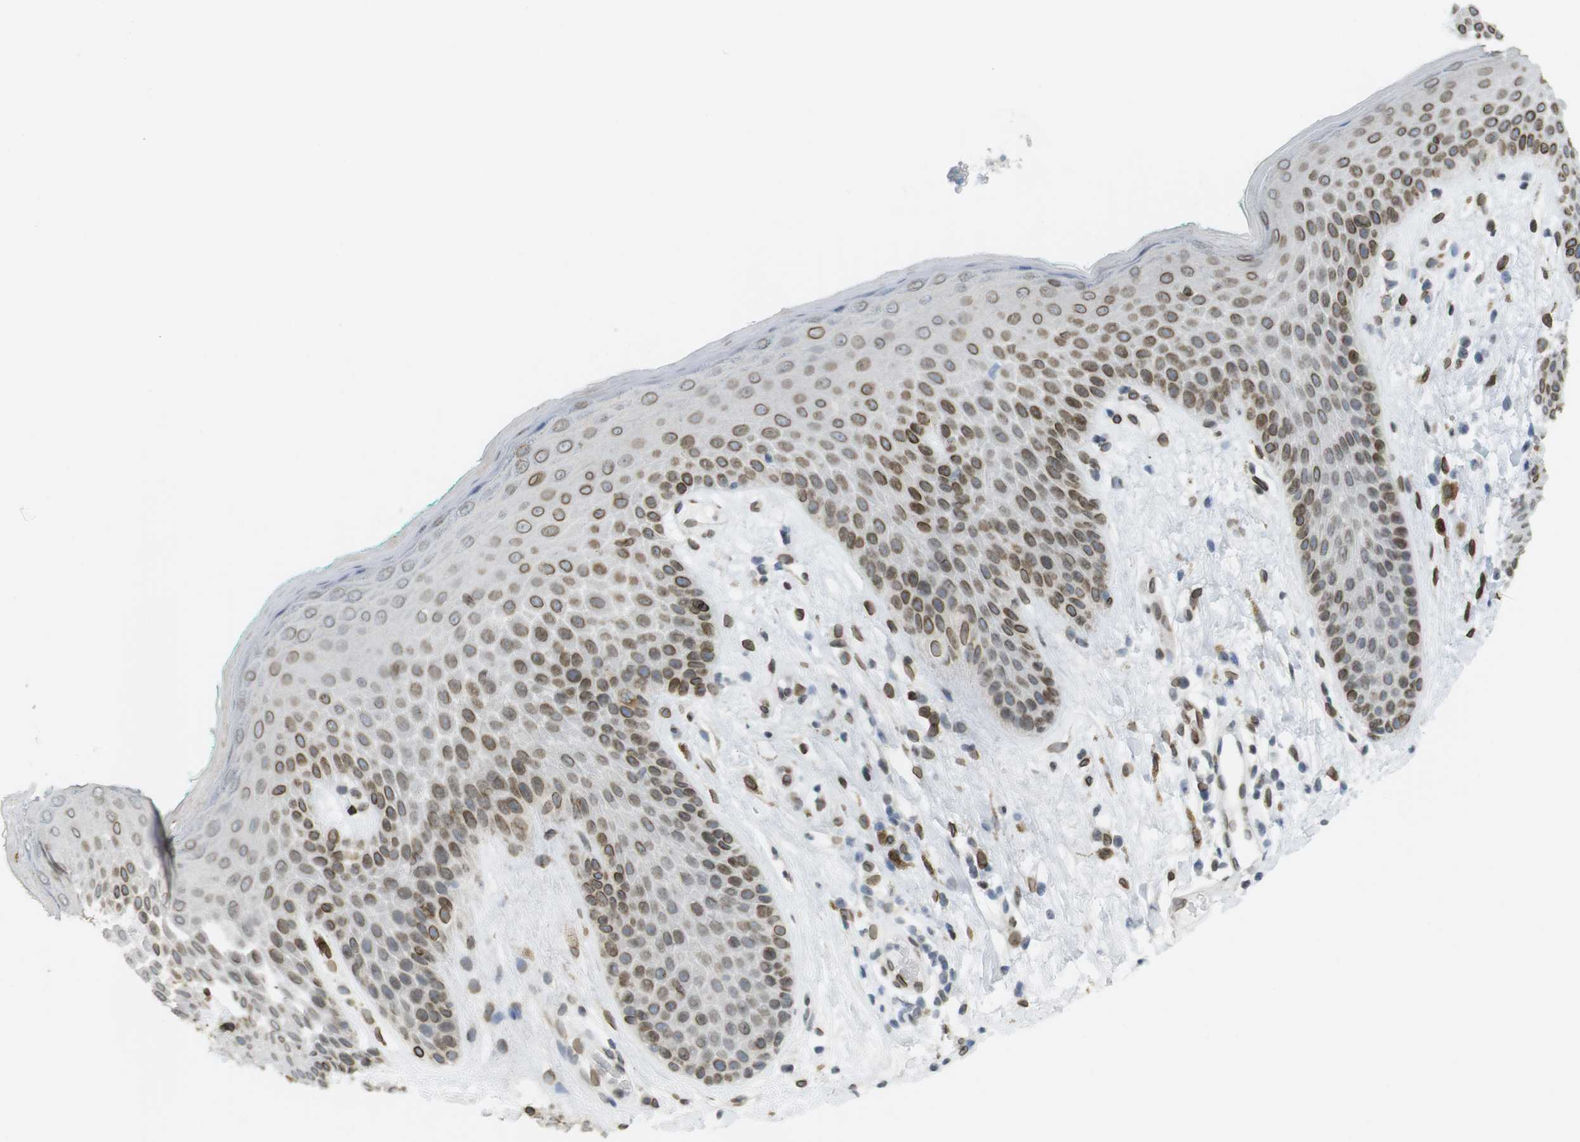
{"staining": {"intensity": "moderate", "quantity": ">75%", "location": "cytoplasmic/membranous,nuclear"}, "tissue": "skin", "cell_type": "Epidermal cells", "image_type": "normal", "snomed": [{"axis": "morphology", "description": "Normal tissue, NOS"}, {"axis": "topography", "description": "Anal"}], "caption": "Moderate cytoplasmic/membranous,nuclear positivity is present in about >75% of epidermal cells in benign skin. (DAB (3,3'-diaminobenzidine) = brown stain, brightfield microscopy at high magnification).", "gene": "ARL6IP6", "patient": {"sex": "male", "age": 74}}